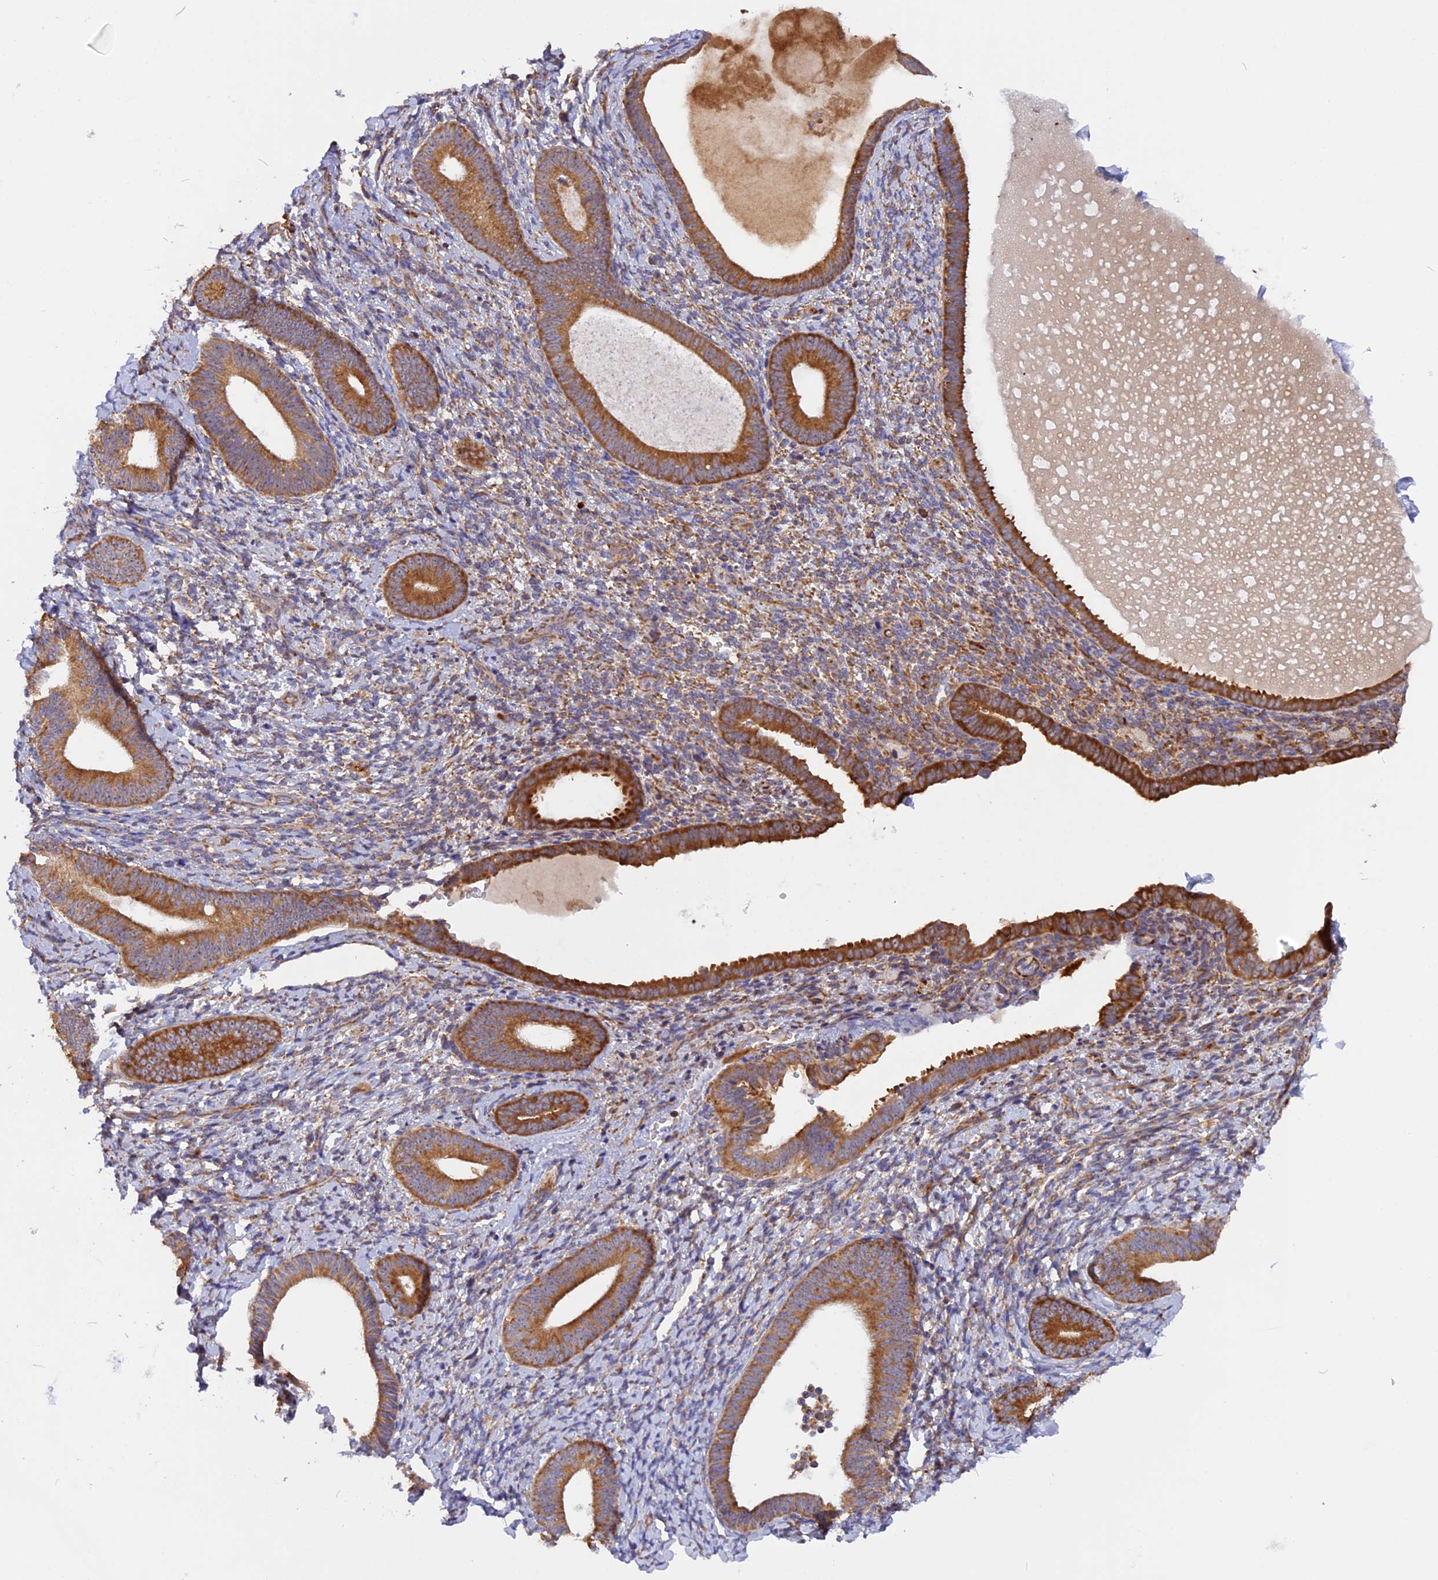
{"staining": {"intensity": "moderate", "quantity": "<25%", "location": "cytoplasmic/membranous"}, "tissue": "endometrium", "cell_type": "Cells in endometrial stroma", "image_type": "normal", "snomed": [{"axis": "morphology", "description": "Normal tissue, NOS"}, {"axis": "topography", "description": "Endometrium"}], "caption": "This image shows normal endometrium stained with IHC to label a protein in brown. The cytoplasmic/membranous of cells in endometrial stroma show moderate positivity for the protein. Nuclei are counter-stained blue.", "gene": "GNPTAB", "patient": {"sex": "female", "age": 65}}